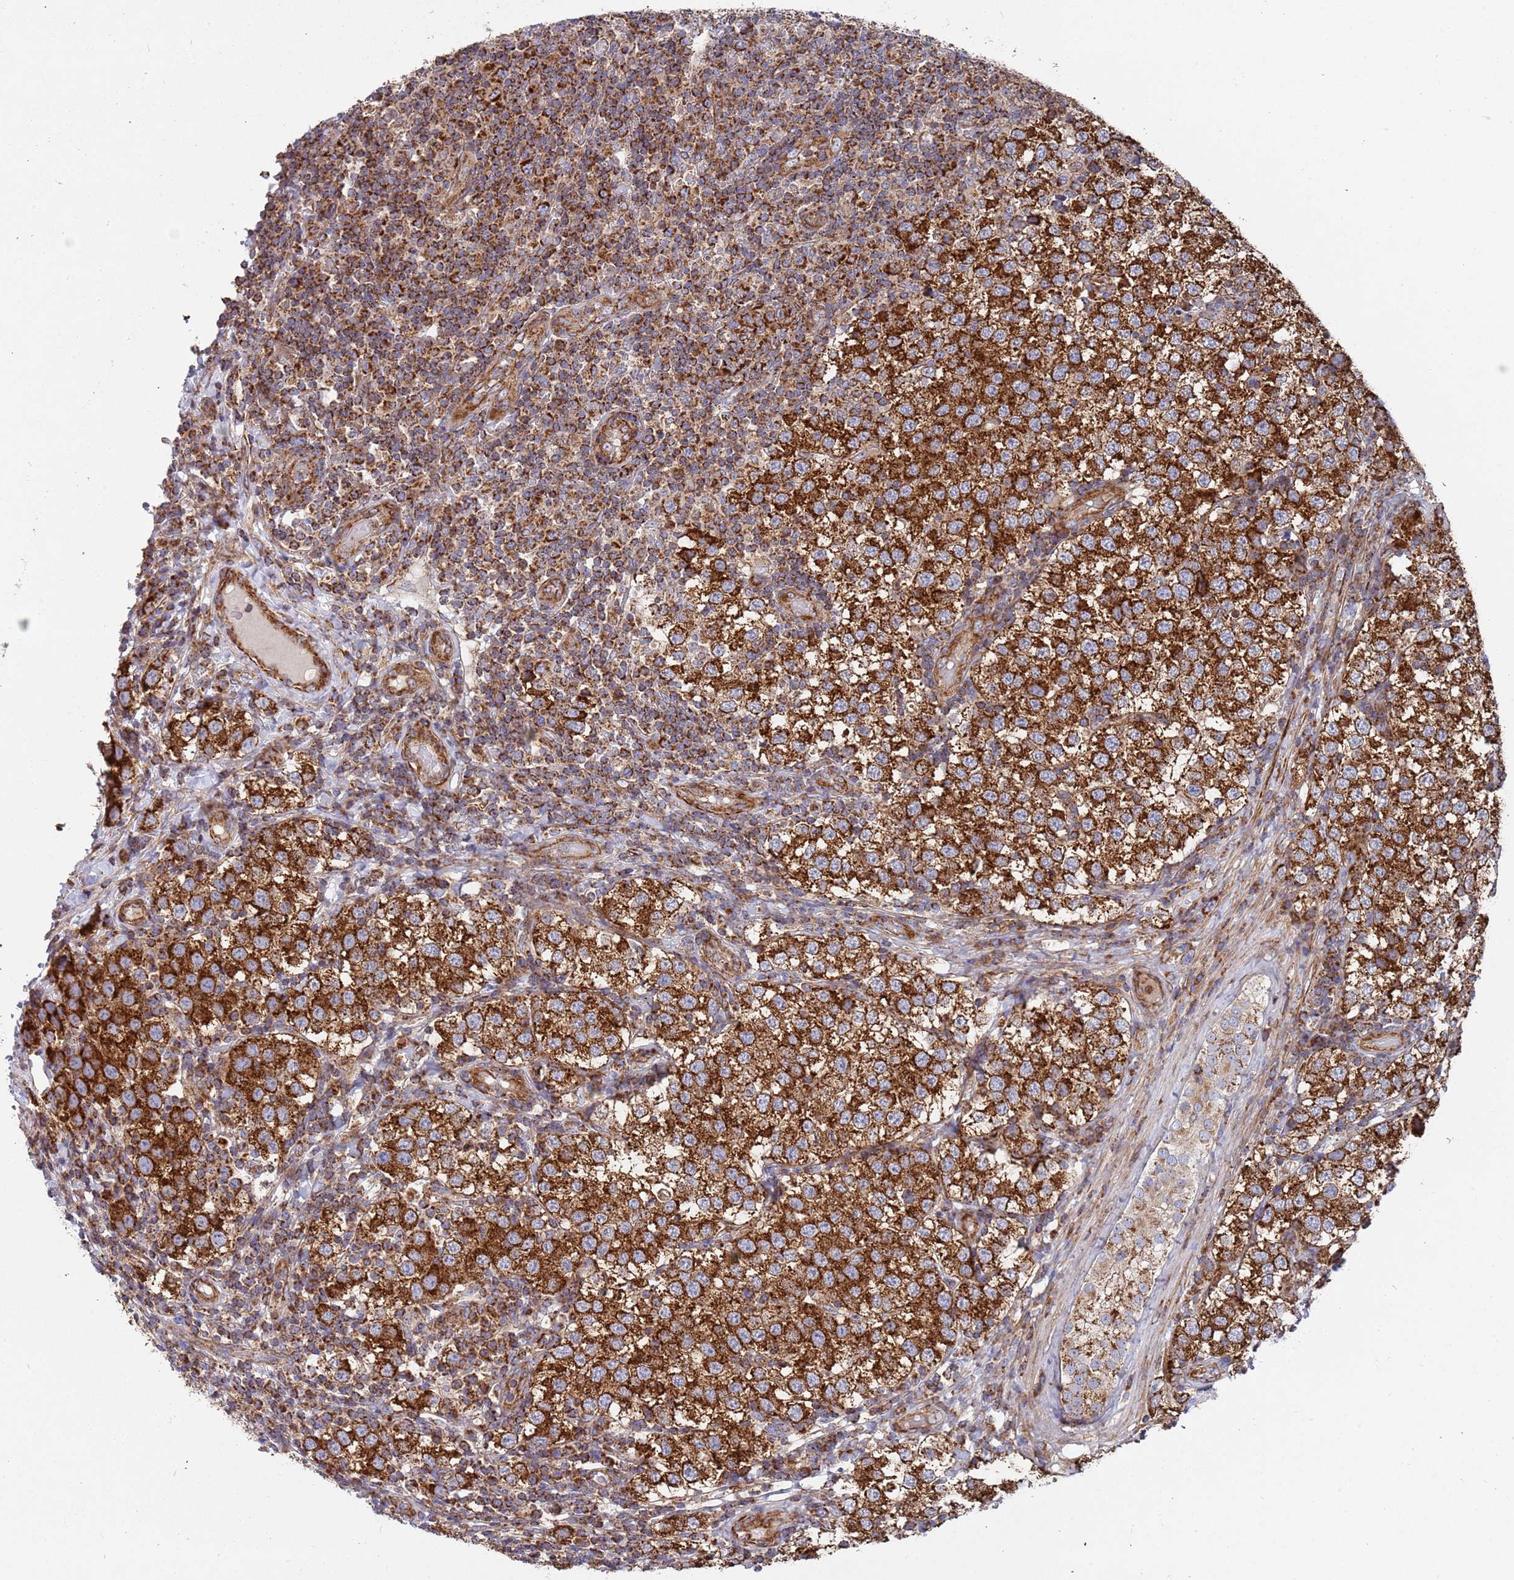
{"staining": {"intensity": "strong", "quantity": ">75%", "location": "cytoplasmic/membranous"}, "tissue": "testis cancer", "cell_type": "Tumor cells", "image_type": "cancer", "snomed": [{"axis": "morphology", "description": "Seminoma, NOS"}, {"axis": "topography", "description": "Testis"}], "caption": "Approximately >75% of tumor cells in testis seminoma reveal strong cytoplasmic/membranous protein expression as visualized by brown immunohistochemical staining.", "gene": "WDFY3", "patient": {"sex": "male", "age": 34}}